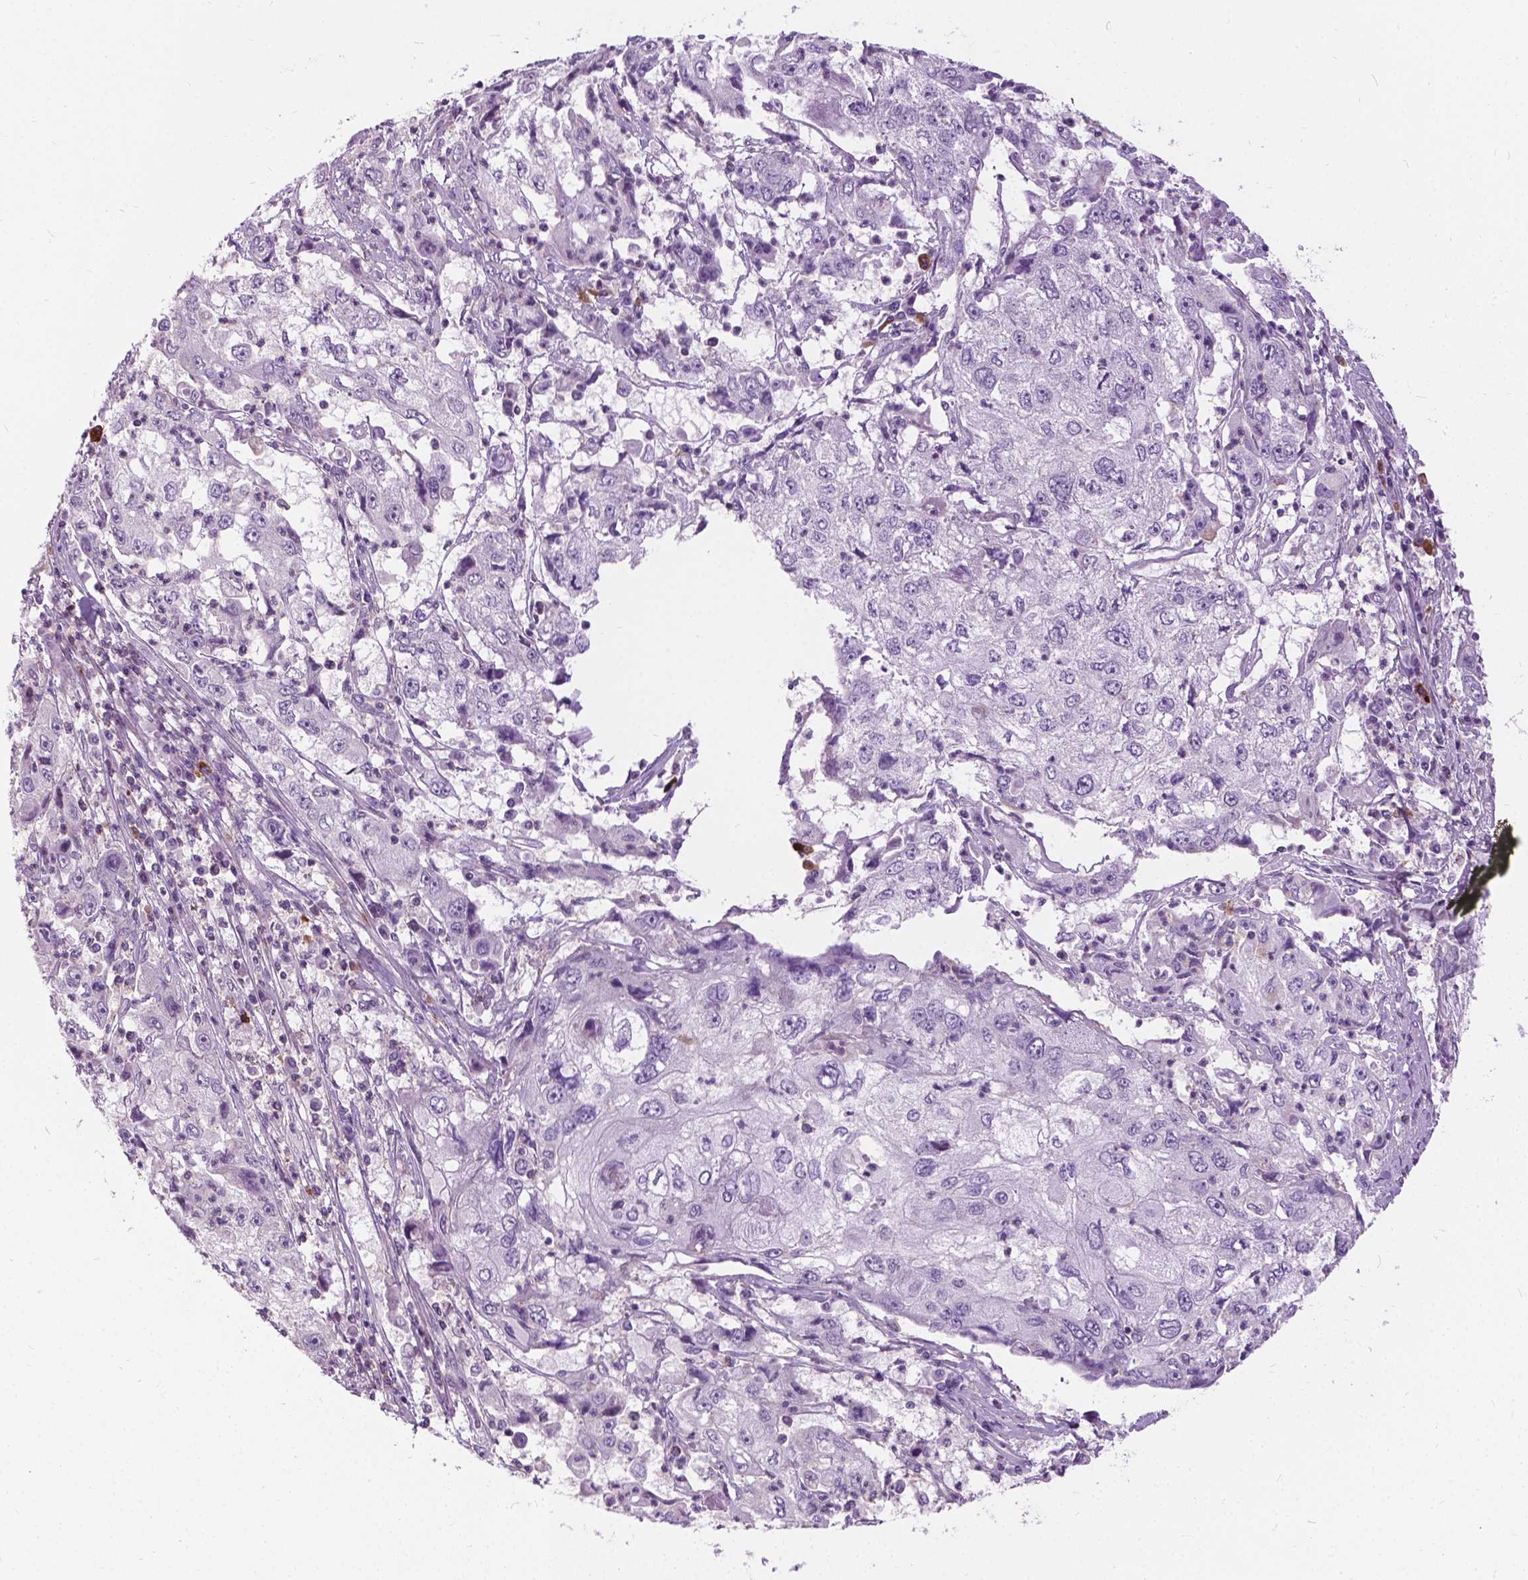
{"staining": {"intensity": "negative", "quantity": "none", "location": "none"}, "tissue": "cervical cancer", "cell_type": "Tumor cells", "image_type": "cancer", "snomed": [{"axis": "morphology", "description": "Squamous cell carcinoma, NOS"}, {"axis": "topography", "description": "Cervix"}], "caption": "The image demonstrates no staining of tumor cells in cervical cancer (squamous cell carcinoma).", "gene": "JAK3", "patient": {"sex": "female", "age": 36}}